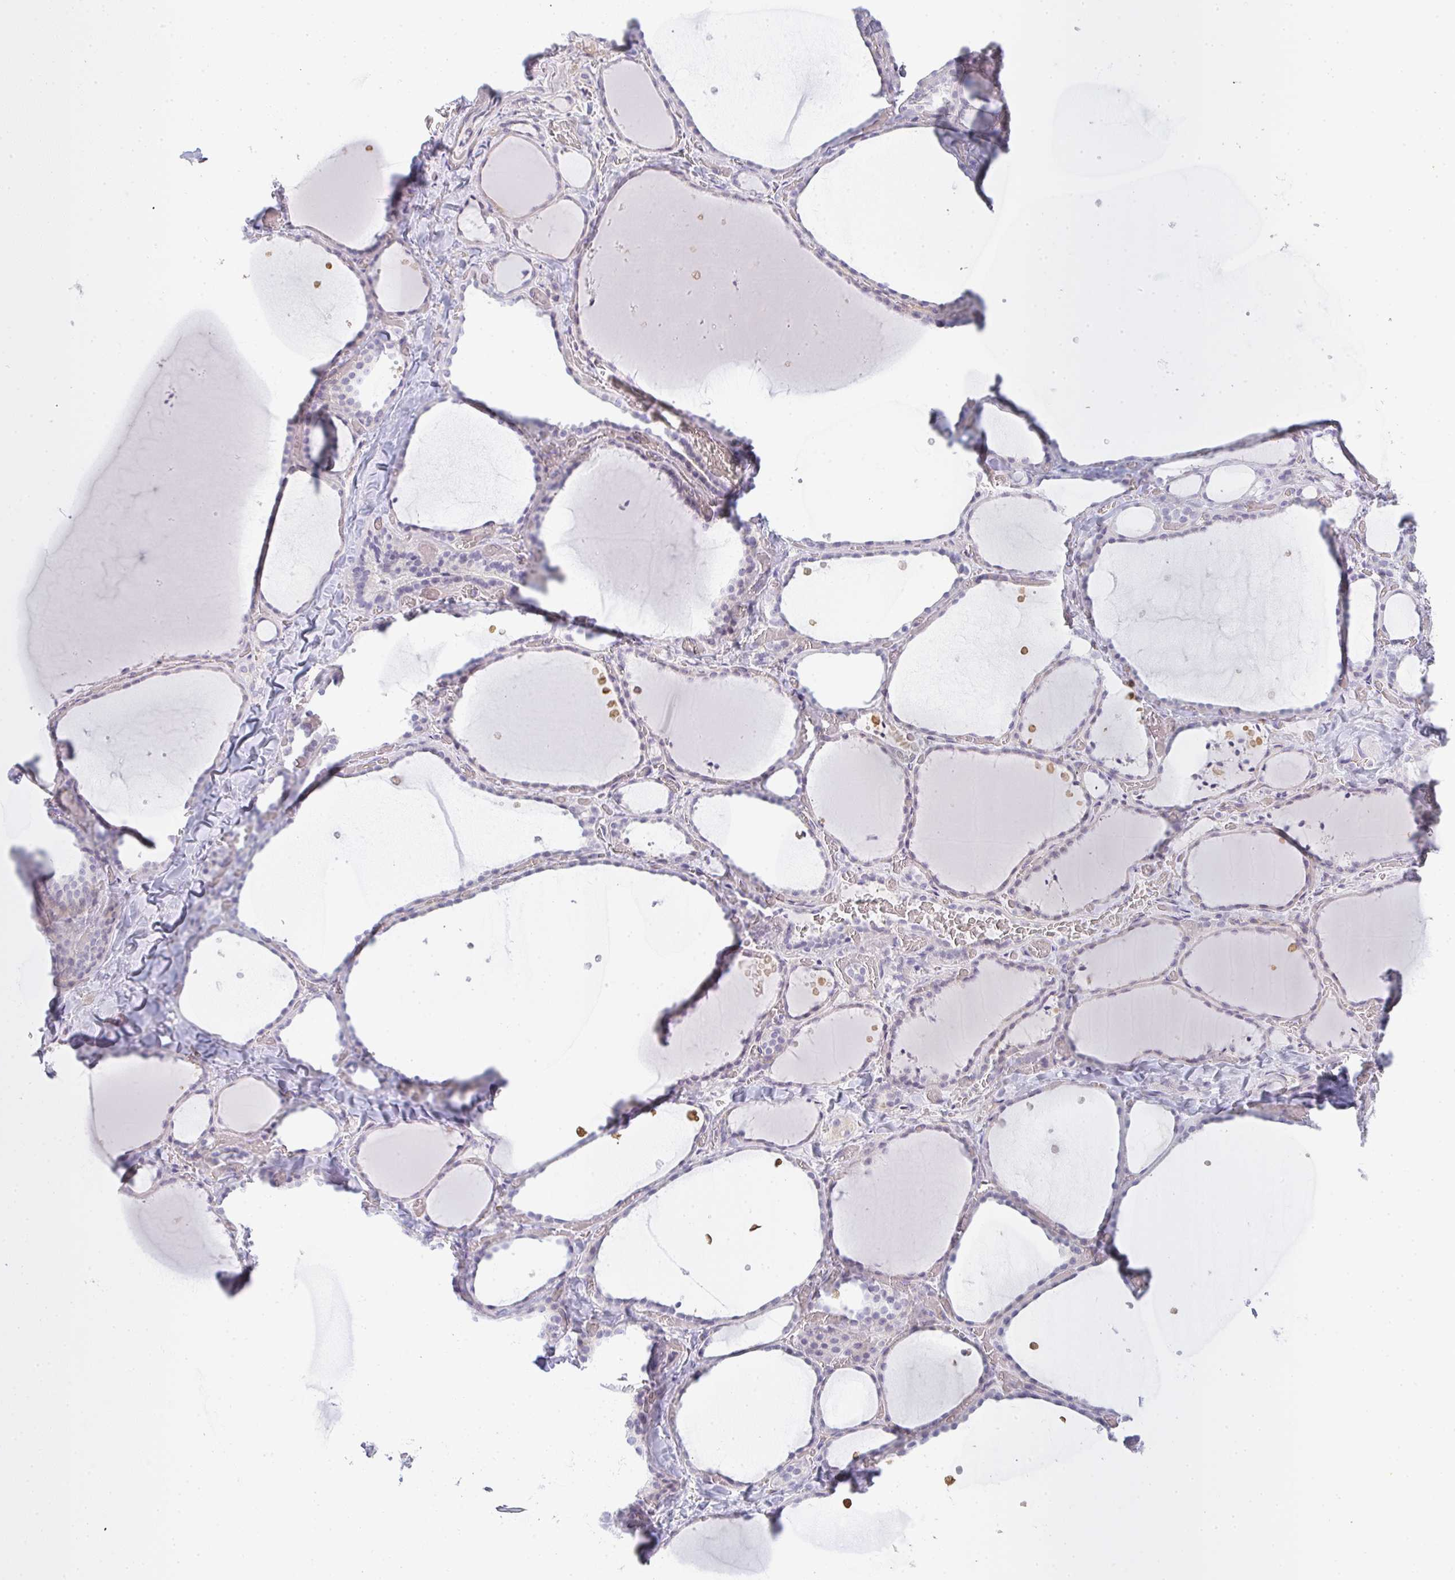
{"staining": {"intensity": "weak", "quantity": "<25%", "location": "cytoplasmic/membranous"}, "tissue": "thyroid gland", "cell_type": "Glandular cells", "image_type": "normal", "snomed": [{"axis": "morphology", "description": "Normal tissue, NOS"}, {"axis": "topography", "description": "Thyroid gland"}], "caption": "A high-resolution photomicrograph shows immunohistochemistry (IHC) staining of normal thyroid gland, which exhibits no significant staining in glandular cells. (Brightfield microscopy of DAB immunohistochemistry (IHC) at high magnification).", "gene": "SIRPB2", "patient": {"sex": "female", "age": 36}}